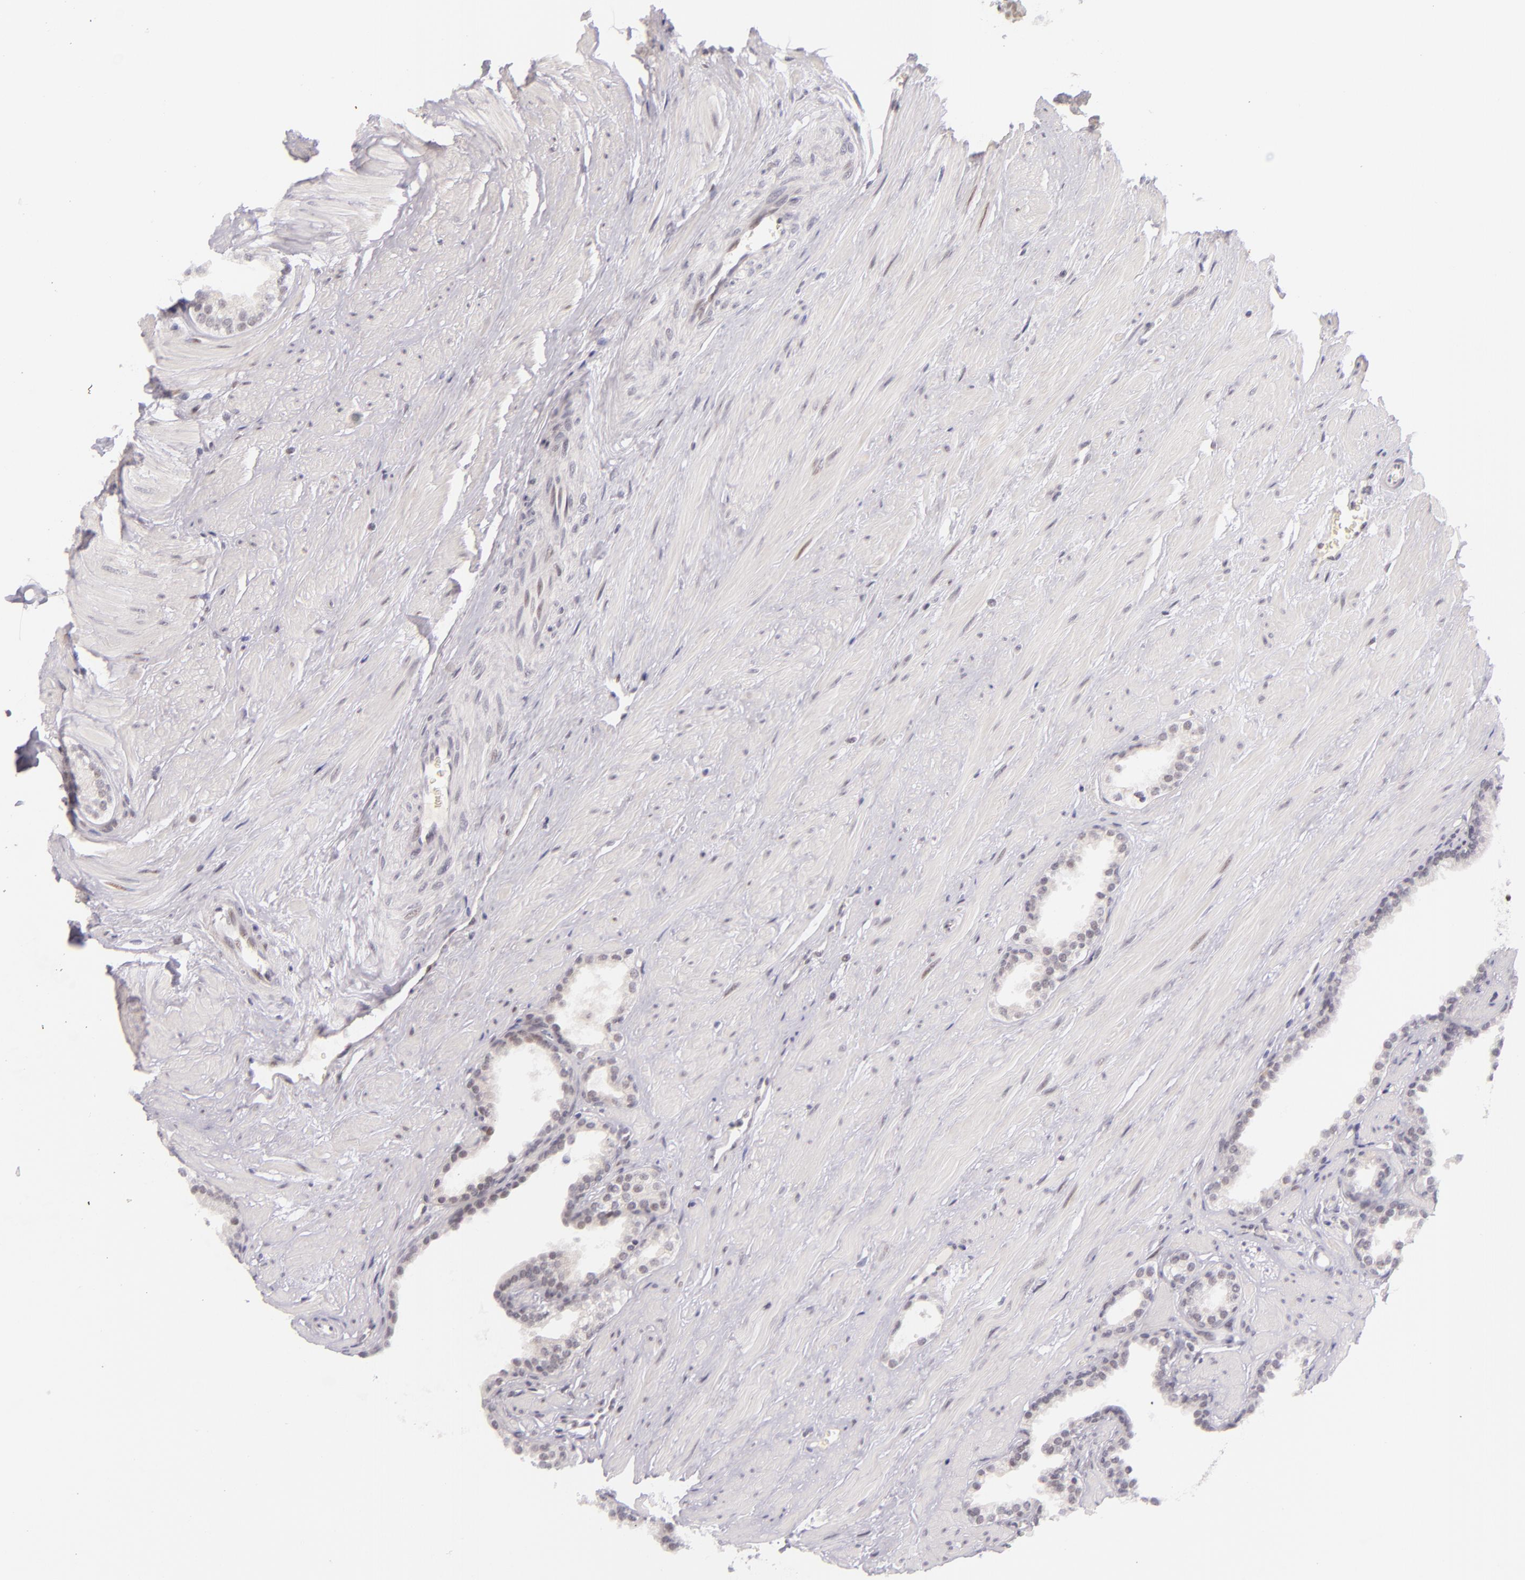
{"staining": {"intensity": "weak", "quantity": "<25%", "location": "cytoplasmic/membranous,nuclear"}, "tissue": "prostate", "cell_type": "Glandular cells", "image_type": "normal", "snomed": [{"axis": "morphology", "description": "Normal tissue, NOS"}, {"axis": "topography", "description": "Prostate"}], "caption": "Immunohistochemical staining of normal prostate shows no significant positivity in glandular cells.", "gene": "BCL3", "patient": {"sex": "male", "age": 64}}